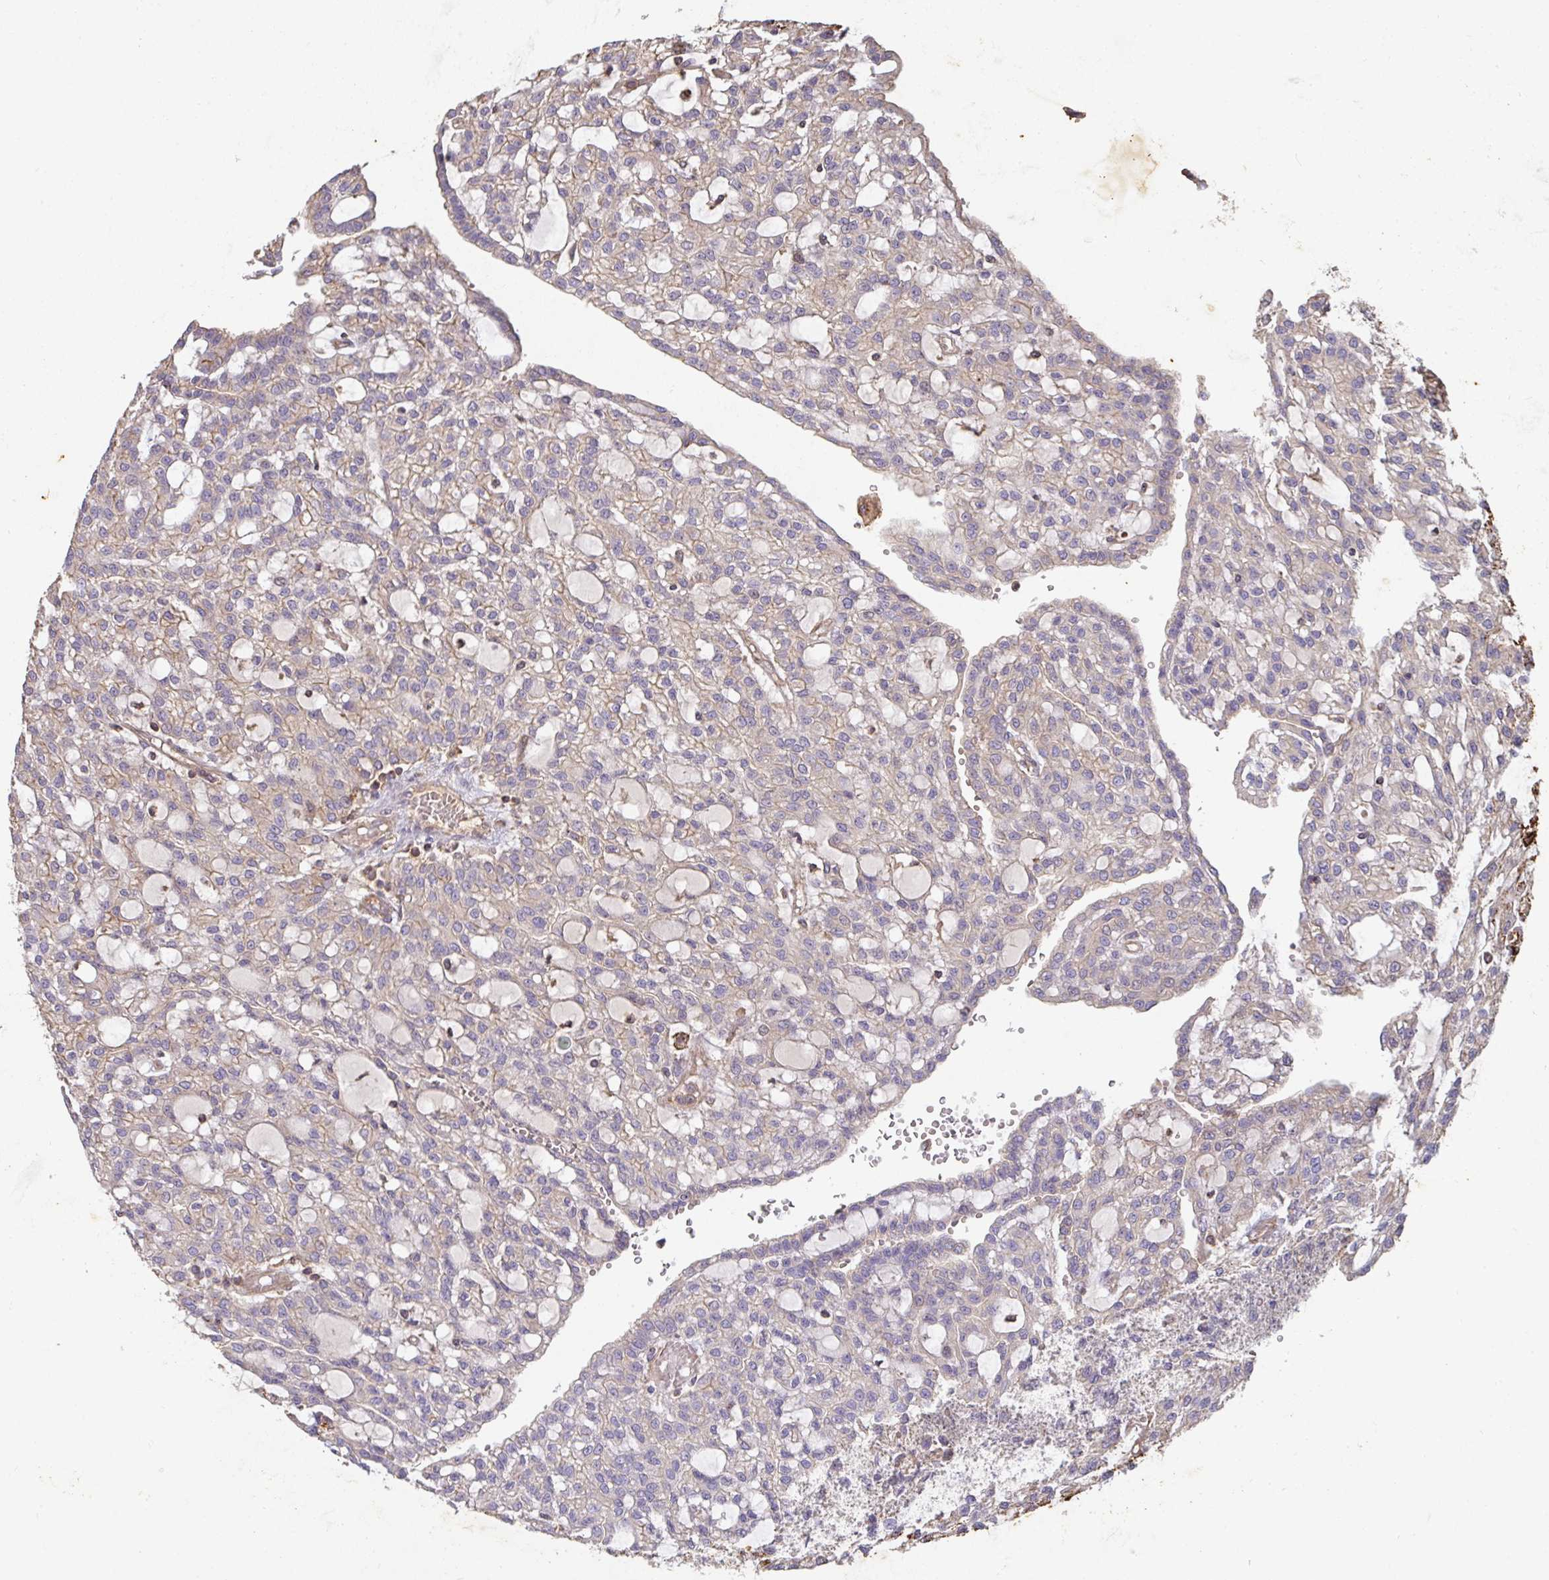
{"staining": {"intensity": "moderate", "quantity": ">75%", "location": "cytoplasmic/membranous"}, "tissue": "renal cancer", "cell_type": "Tumor cells", "image_type": "cancer", "snomed": [{"axis": "morphology", "description": "Adenocarcinoma, NOS"}, {"axis": "topography", "description": "Kidney"}], "caption": "A high-resolution image shows immunohistochemistry staining of renal cancer (adenocarcinoma), which exhibits moderate cytoplasmic/membranous staining in approximately >75% of tumor cells.", "gene": "TNMD", "patient": {"sex": "male", "age": 63}}